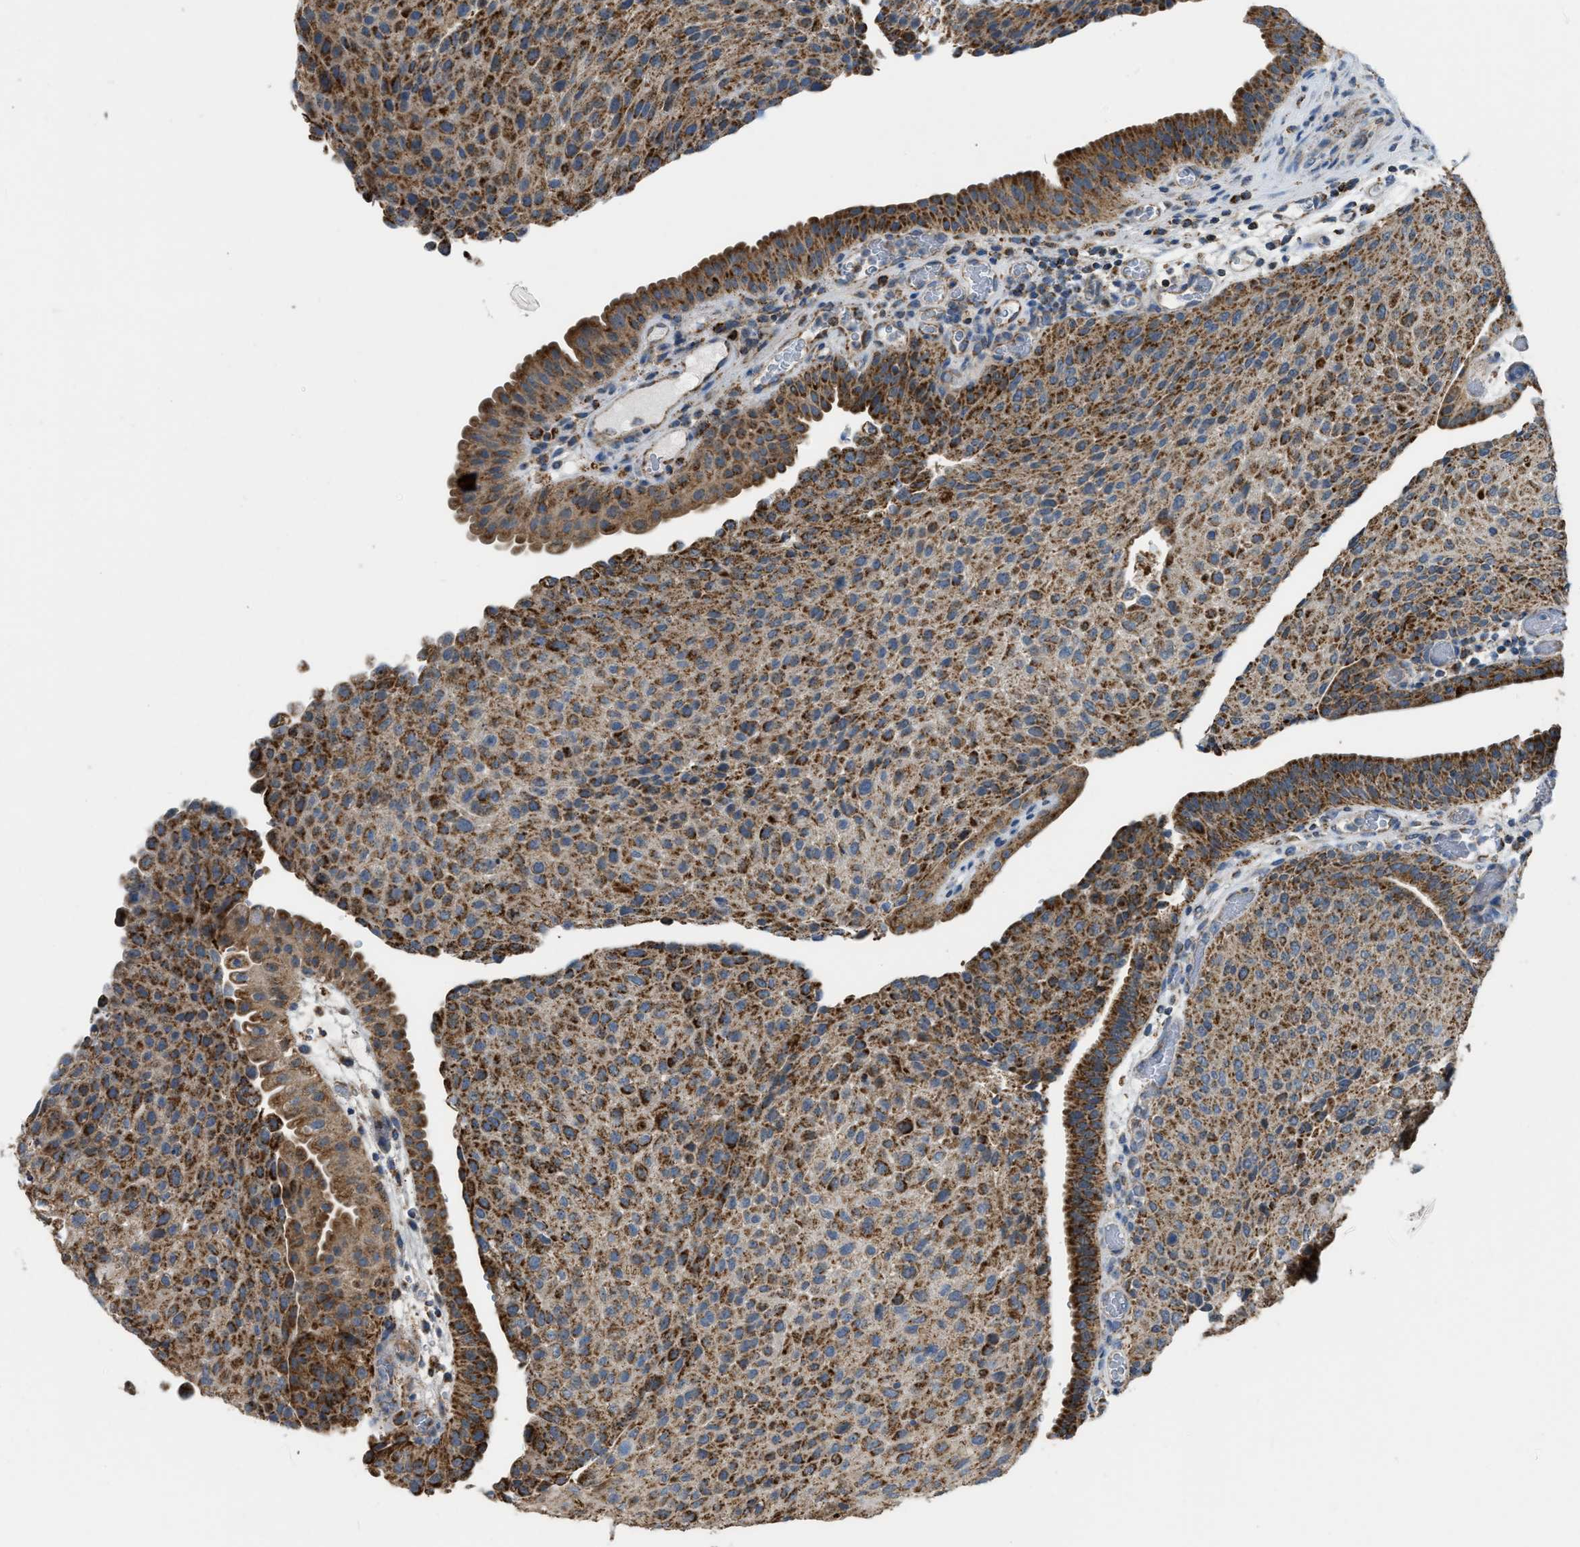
{"staining": {"intensity": "moderate", "quantity": ">75%", "location": "cytoplasmic/membranous"}, "tissue": "urothelial cancer", "cell_type": "Tumor cells", "image_type": "cancer", "snomed": [{"axis": "morphology", "description": "Urothelial carcinoma, Low grade"}, {"axis": "morphology", "description": "Urothelial carcinoma, High grade"}, {"axis": "topography", "description": "Urinary bladder"}], "caption": "Human urothelial cancer stained for a protein (brown) reveals moderate cytoplasmic/membranous positive expression in about >75% of tumor cells.", "gene": "ETFB", "patient": {"sex": "male", "age": 35}}